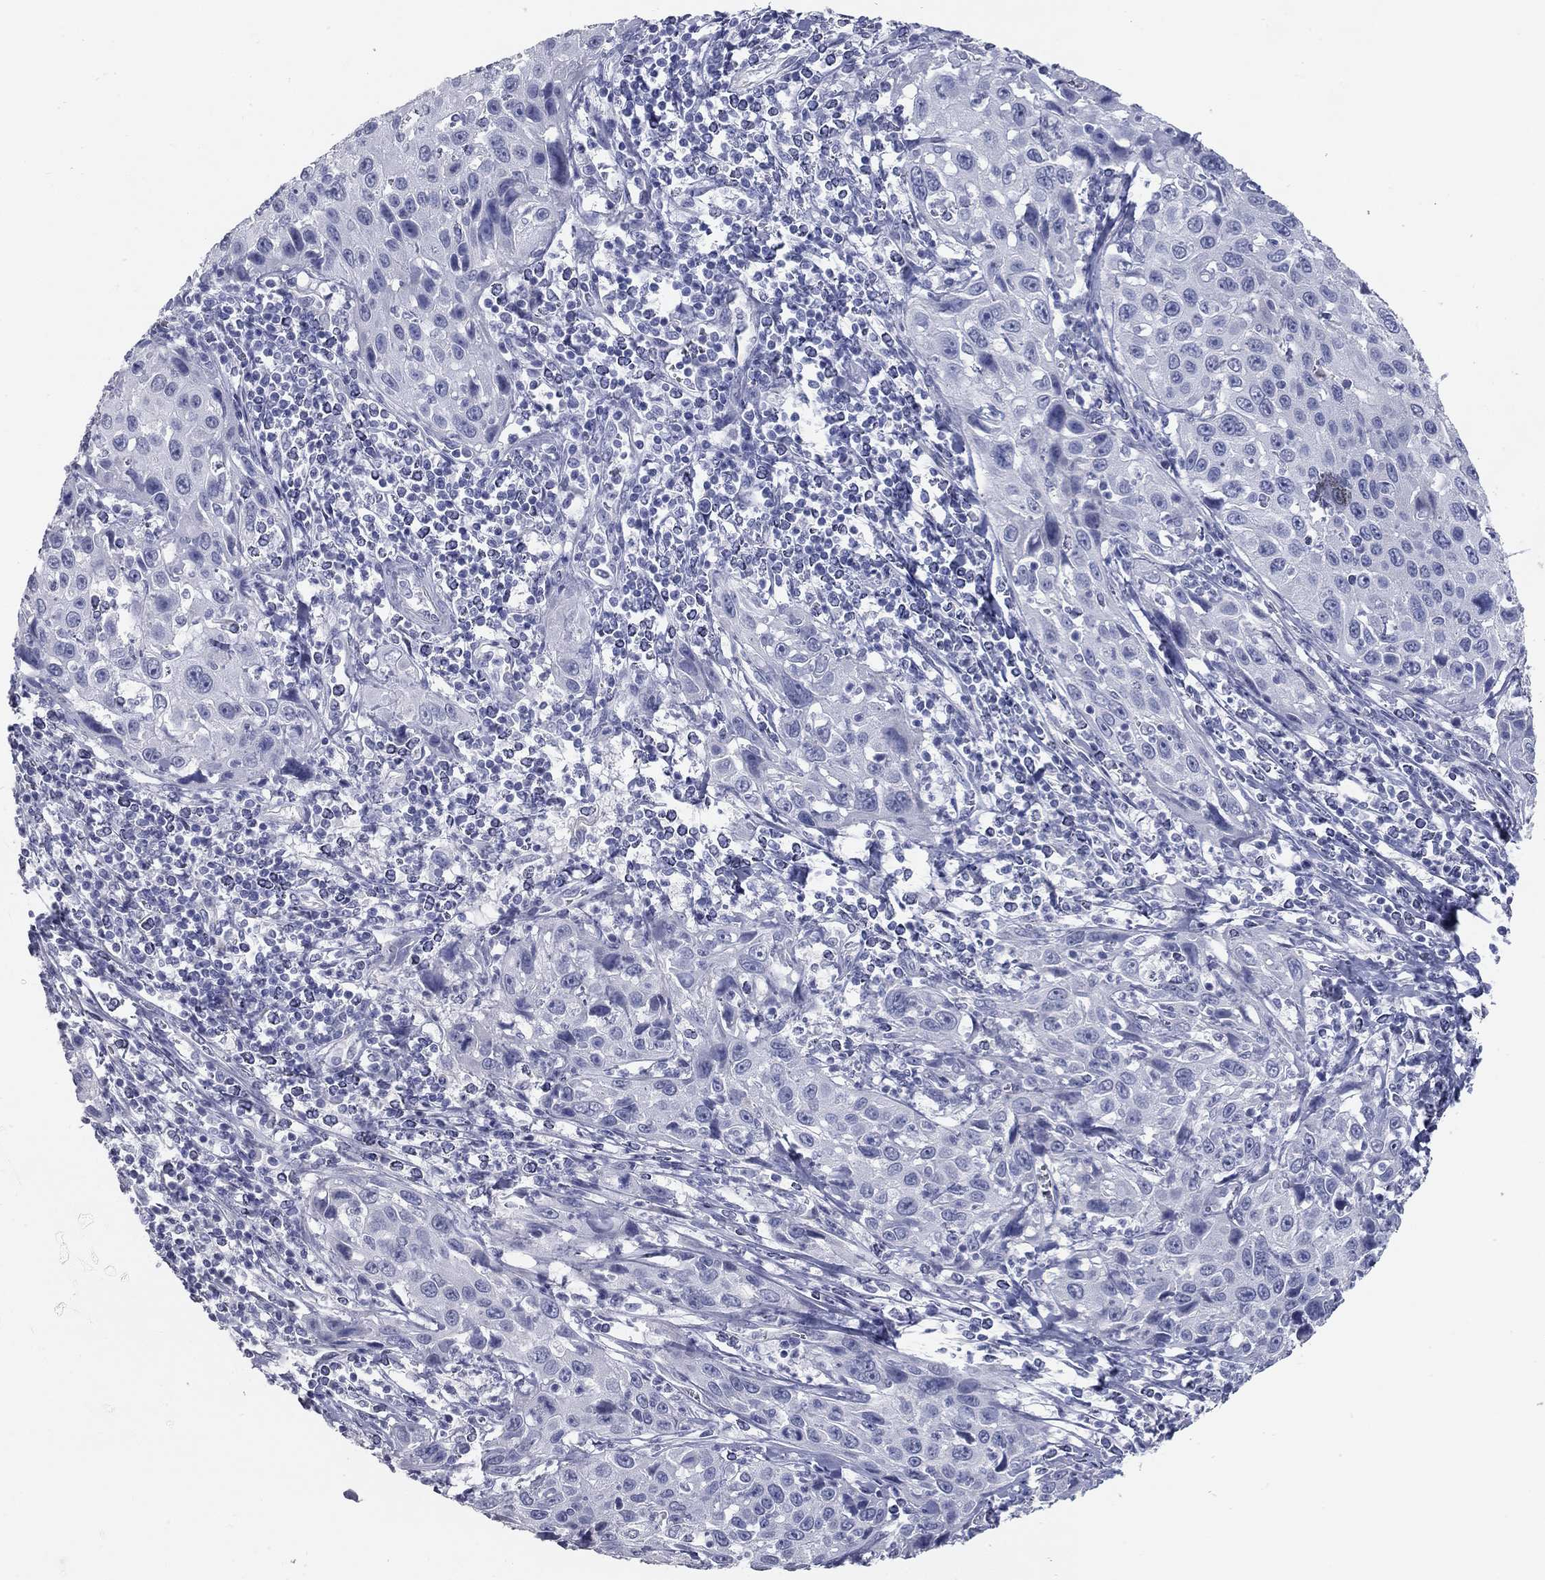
{"staining": {"intensity": "negative", "quantity": "none", "location": "none"}, "tissue": "cervical cancer", "cell_type": "Tumor cells", "image_type": "cancer", "snomed": [{"axis": "morphology", "description": "Squamous cell carcinoma, NOS"}, {"axis": "topography", "description": "Cervix"}], "caption": "IHC micrograph of neoplastic tissue: cervical cancer (squamous cell carcinoma) stained with DAB reveals no significant protein positivity in tumor cells.", "gene": "TAC1", "patient": {"sex": "female", "age": 26}}